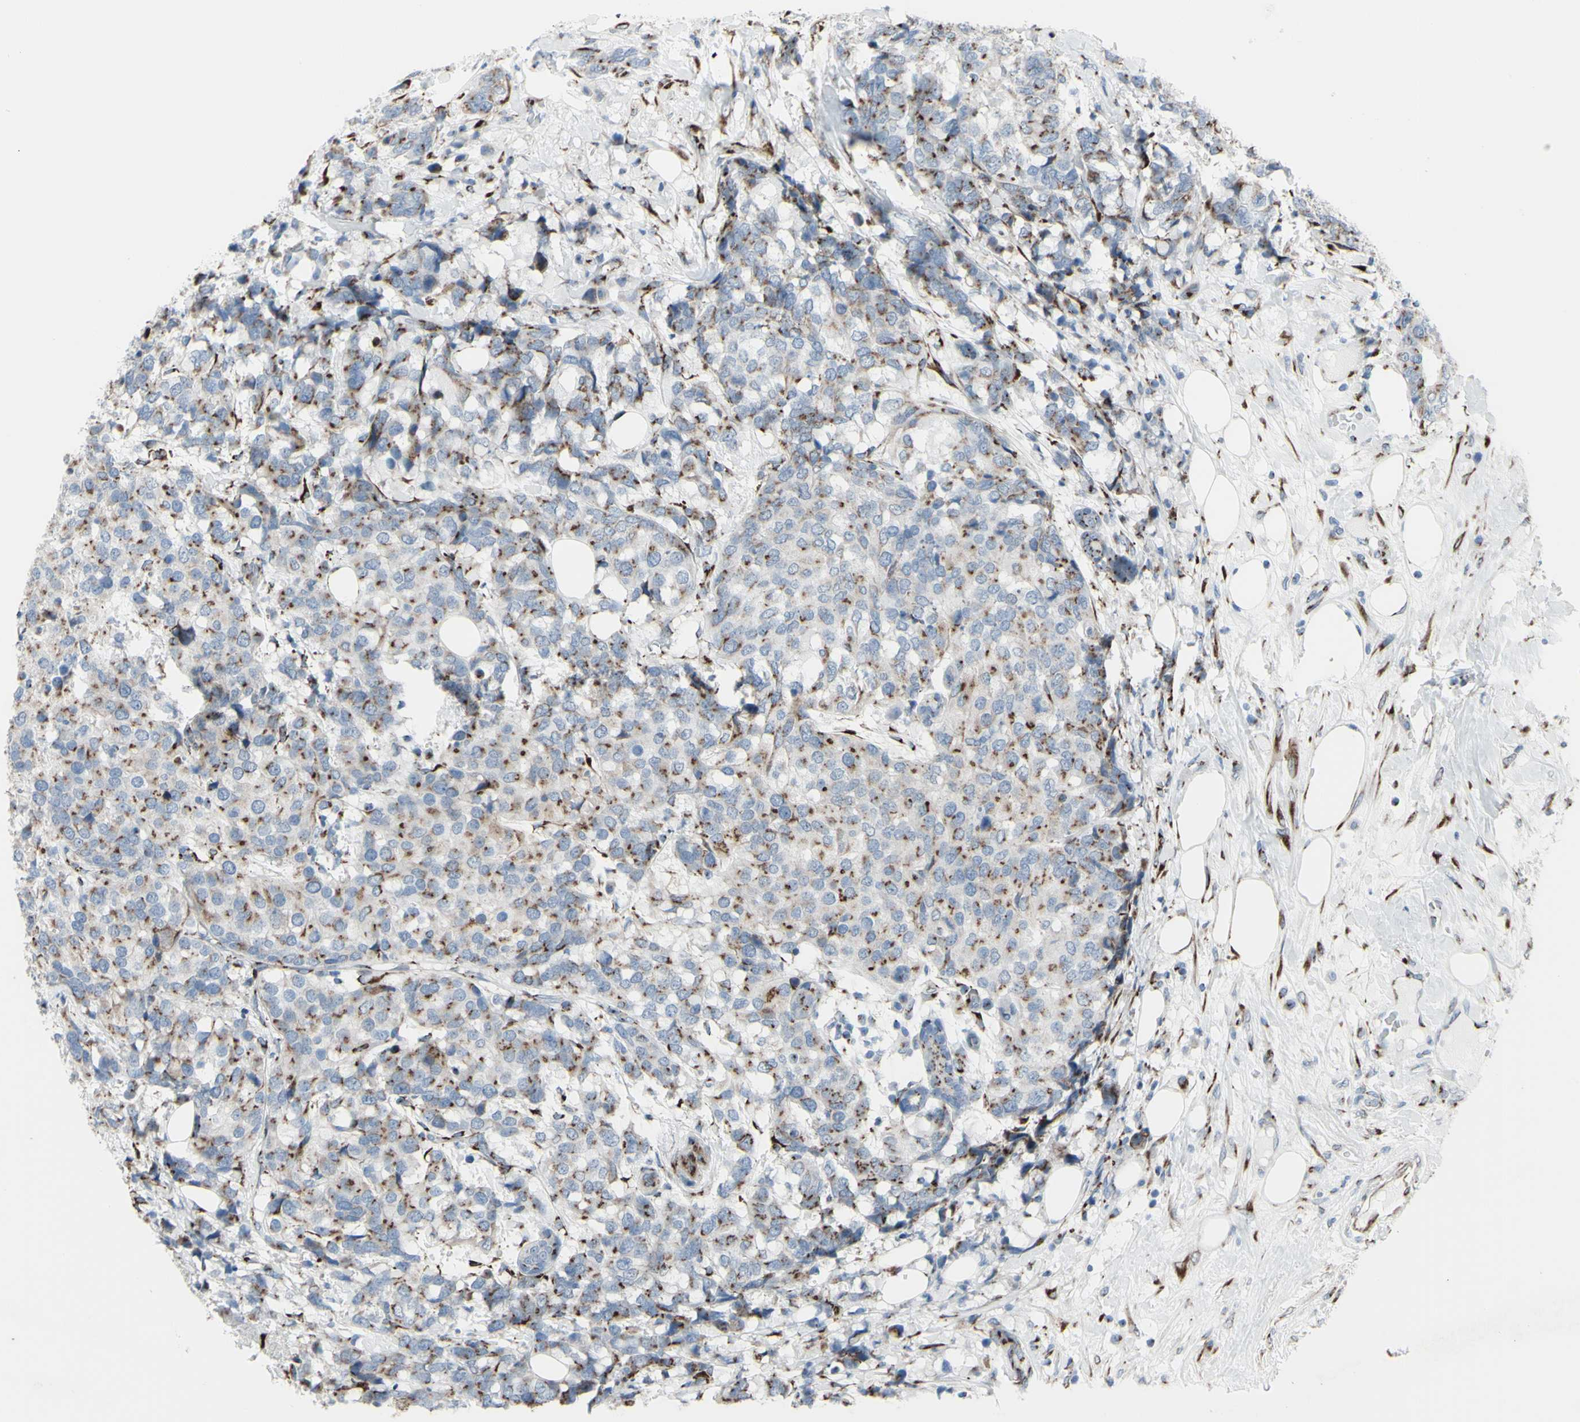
{"staining": {"intensity": "moderate", "quantity": "25%-75%", "location": "cytoplasmic/membranous"}, "tissue": "breast cancer", "cell_type": "Tumor cells", "image_type": "cancer", "snomed": [{"axis": "morphology", "description": "Lobular carcinoma"}, {"axis": "topography", "description": "Breast"}], "caption": "An immunohistochemistry image of tumor tissue is shown. Protein staining in brown shows moderate cytoplasmic/membranous positivity in lobular carcinoma (breast) within tumor cells.", "gene": "GLG1", "patient": {"sex": "female", "age": 59}}